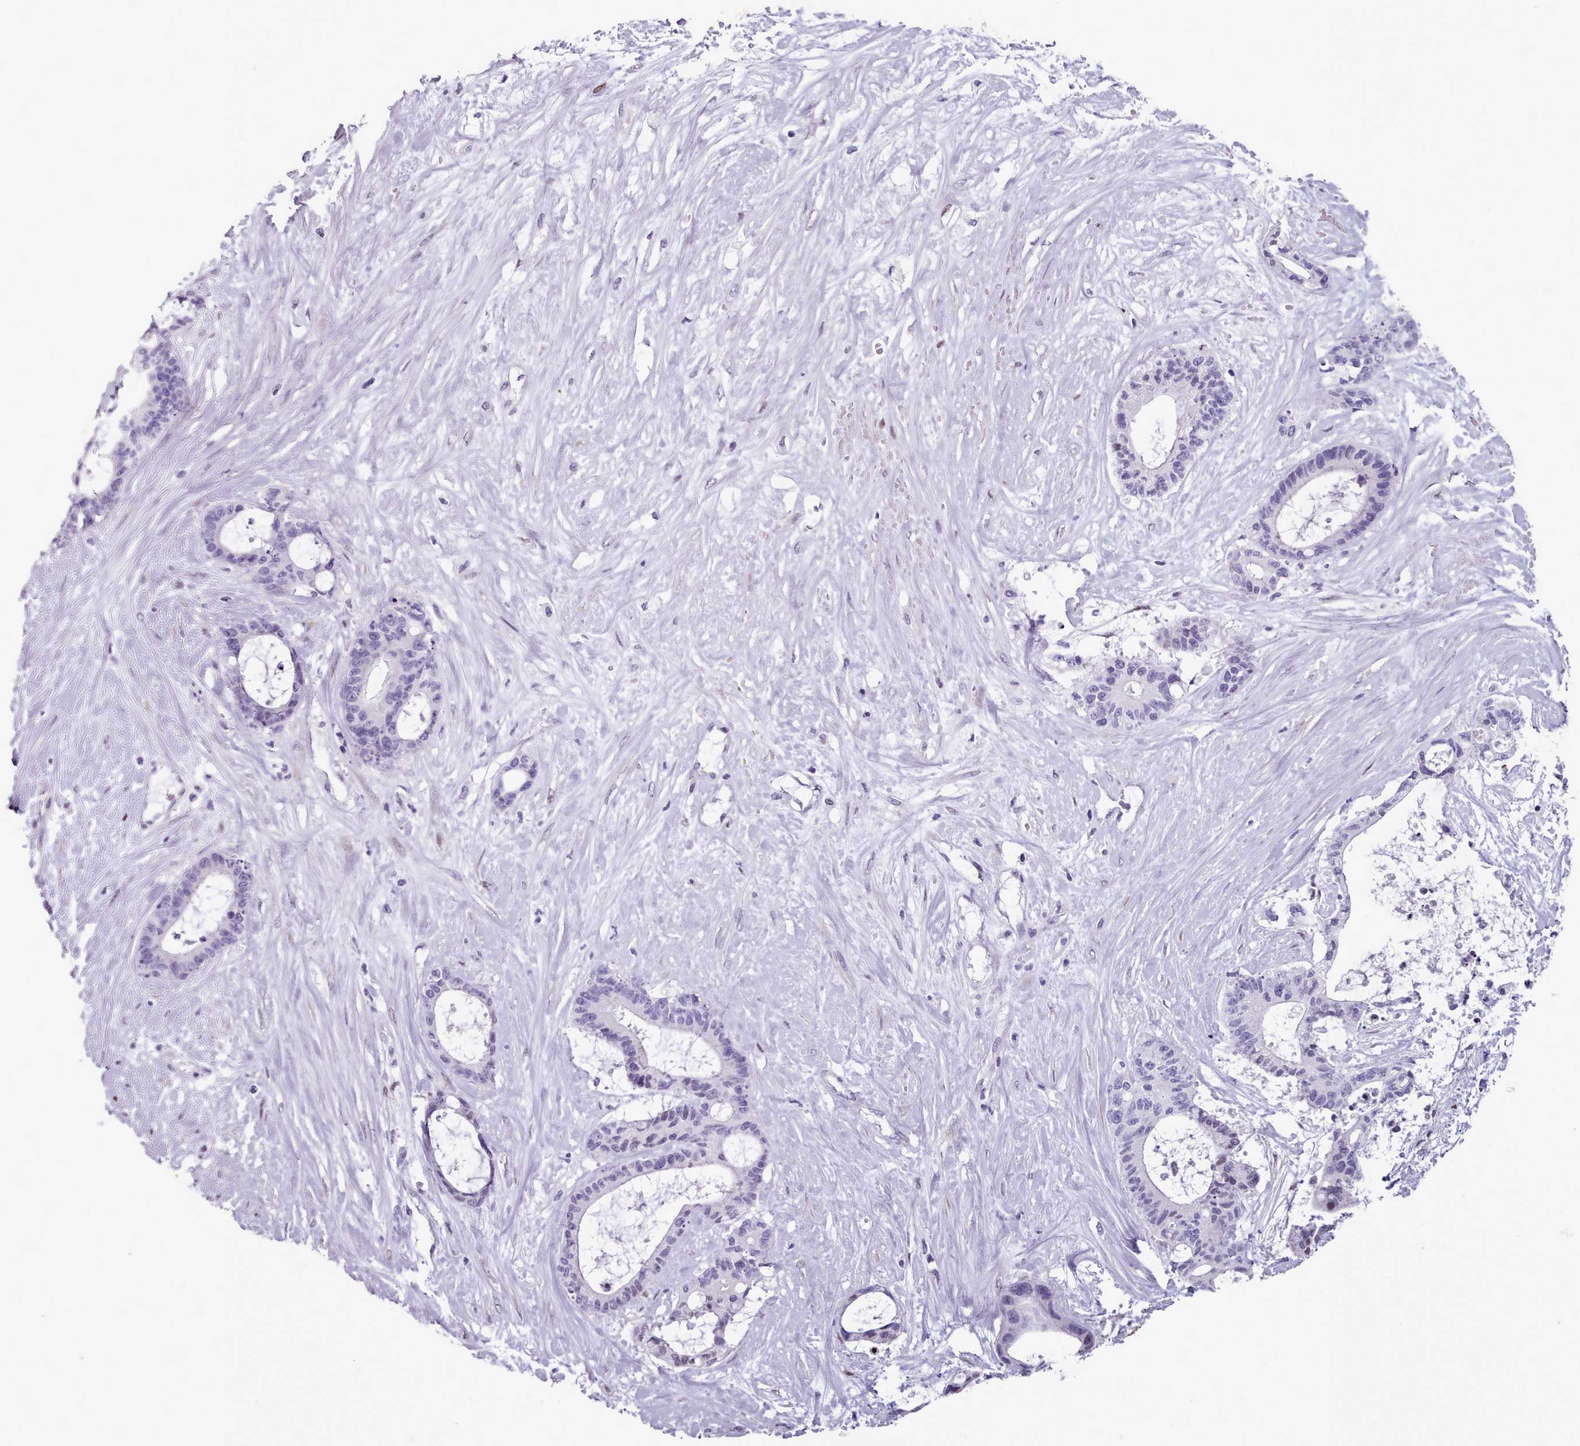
{"staining": {"intensity": "negative", "quantity": "none", "location": "none"}, "tissue": "liver cancer", "cell_type": "Tumor cells", "image_type": "cancer", "snomed": [{"axis": "morphology", "description": "Normal tissue, NOS"}, {"axis": "morphology", "description": "Cholangiocarcinoma"}, {"axis": "topography", "description": "Liver"}, {"axis": "topography", "description": "Peripheral nerve tissue"}], "caption": "DAB (3,3'-diaminobenzidine) immunohistochemical staining of cholangiocarcinoma (liver) demonstrates no significant positivity in tumor cells.", "gene": "KCNT2", "patient": {"sex": "female", "age": 73}}